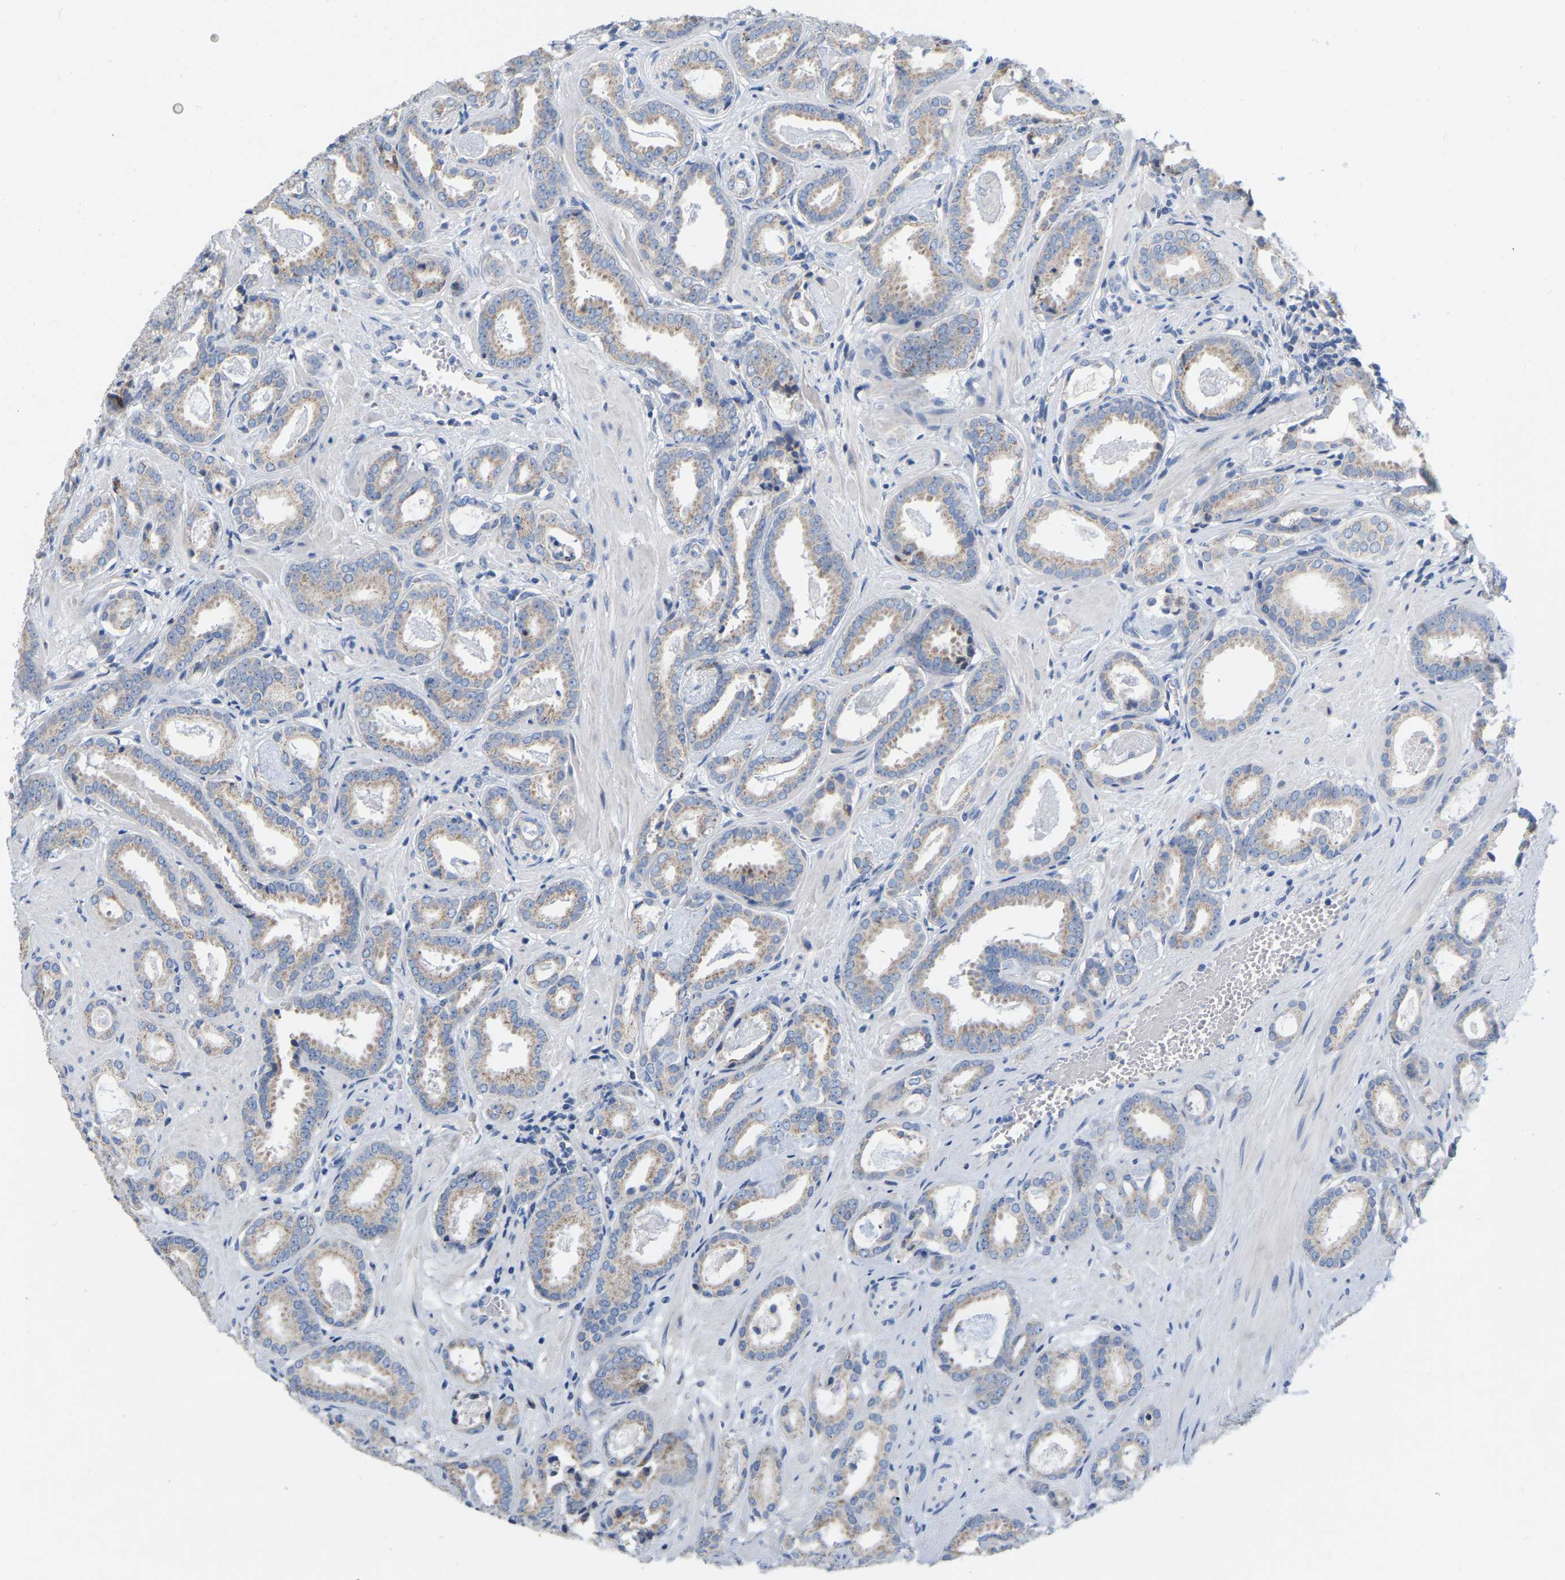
{"staining": {"intensity": "negative", "quantity": "none", "location": "none"}, "tissue": "prostate cancer", "cell_type": "Tumor cells", "image_type": "cancer", "snomed": [{"axis": "morphology", "description": "Adenocarcinoma, Low grade"}, {"axis": "topography", "description": "Prostate"}], "caption": "High magnification brightfield microscopy of prostate low-grade adenocarcinoma stained with DAB (brown) and counterstained with hematoxylin (blue): tumor cells show no significant staining. (DAB immunohistochemistry (IHC) with hematoxylin counter stain).", "gene": "CBLB", "patient": {"sex": "male", "age": 53}}